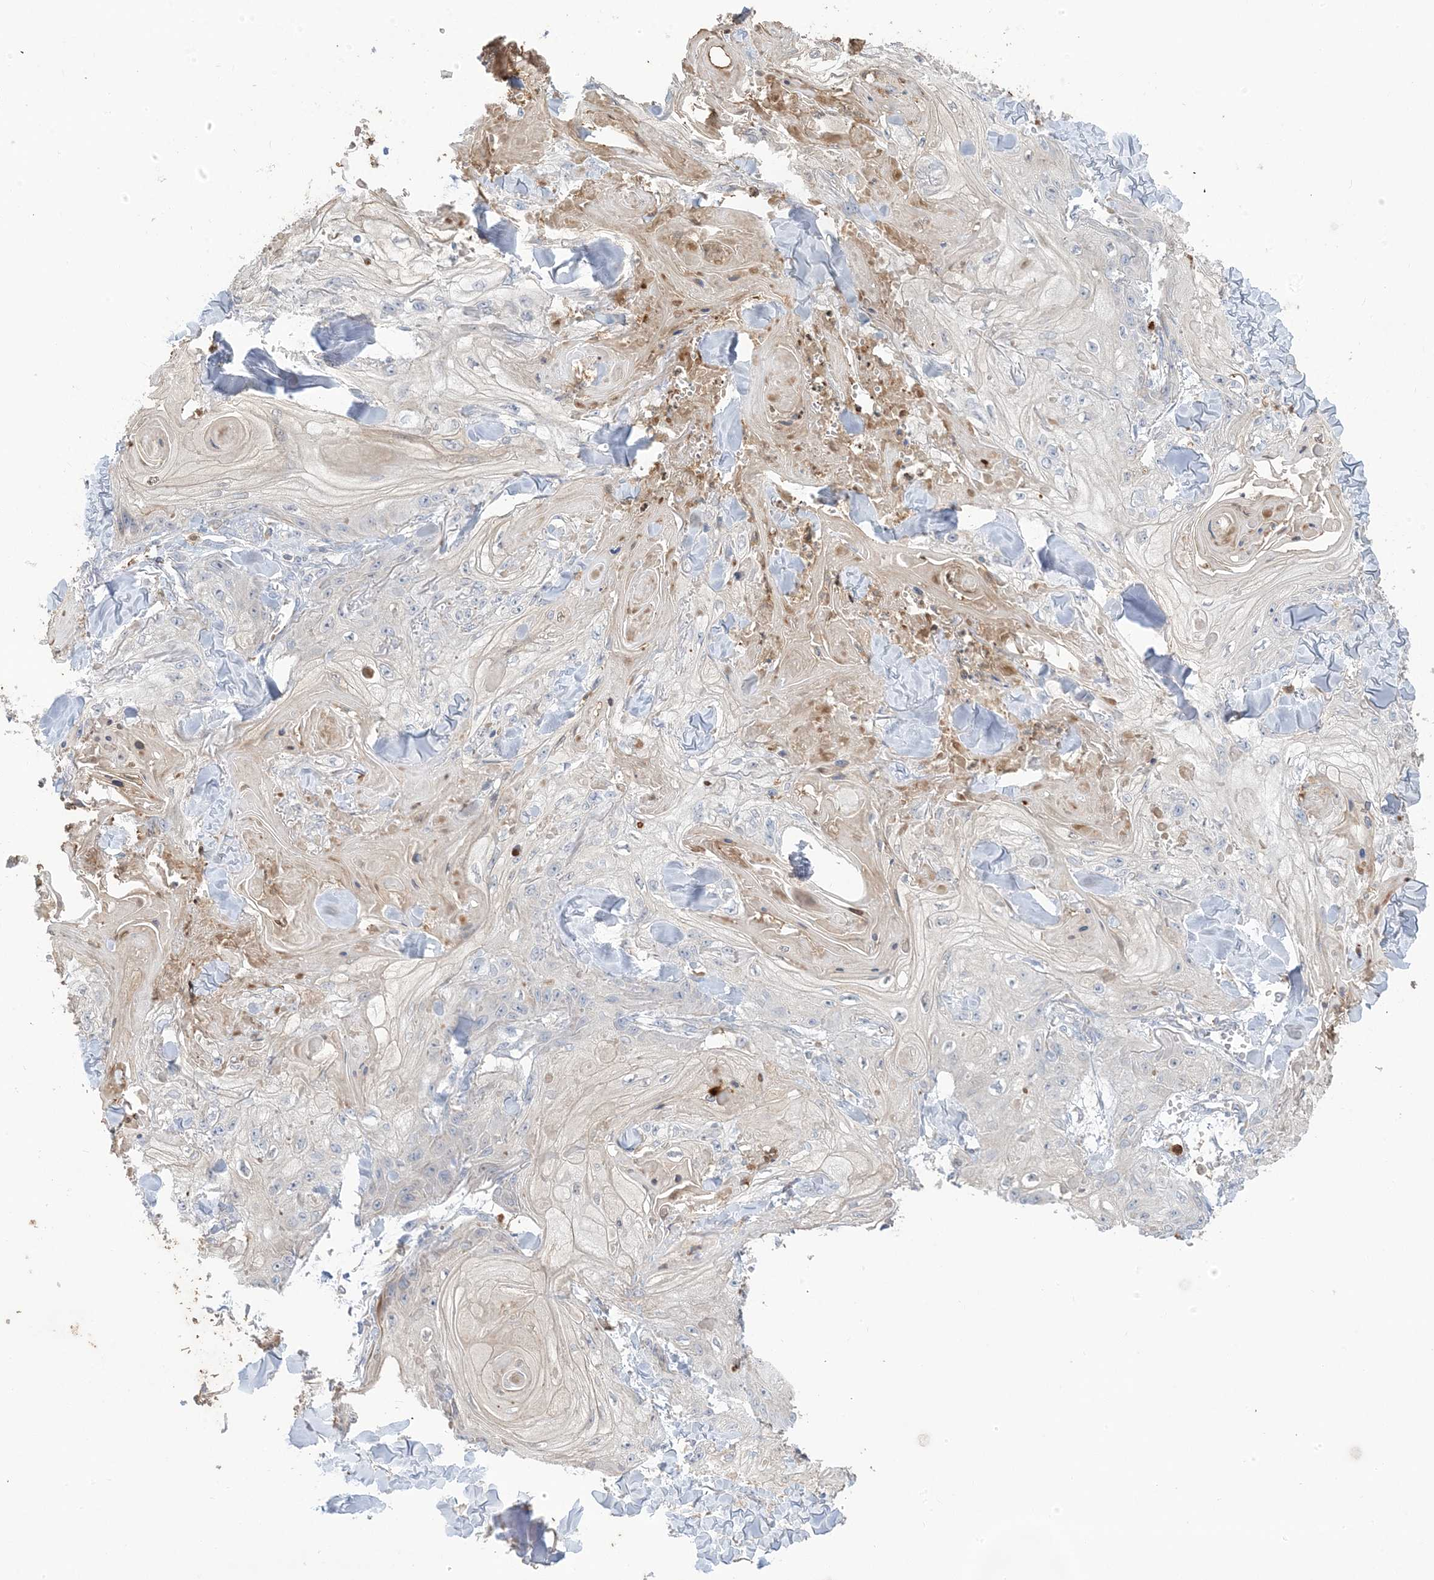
{"staining": {"intensity": "negative", "quantity": "none", "location": "none"}, "tissue": "skin cancer", "cell_type": "Tumor cells", "image_type": "cancer", "snomed": [{"axis": "morphology", "description": "Squamous cell carcinoma, NOS"}, {"axis": "topography", "description": "Skin"}], "caption": "The photomicrograph demonstrates no significant staining in tumor cells of skin squamous cell carcinoma. (DAB (3,3'-diaminobenzidine) IHC, high magnification).", "gene": "DPP9", "patient": {"sex": "male", "age": 74}}